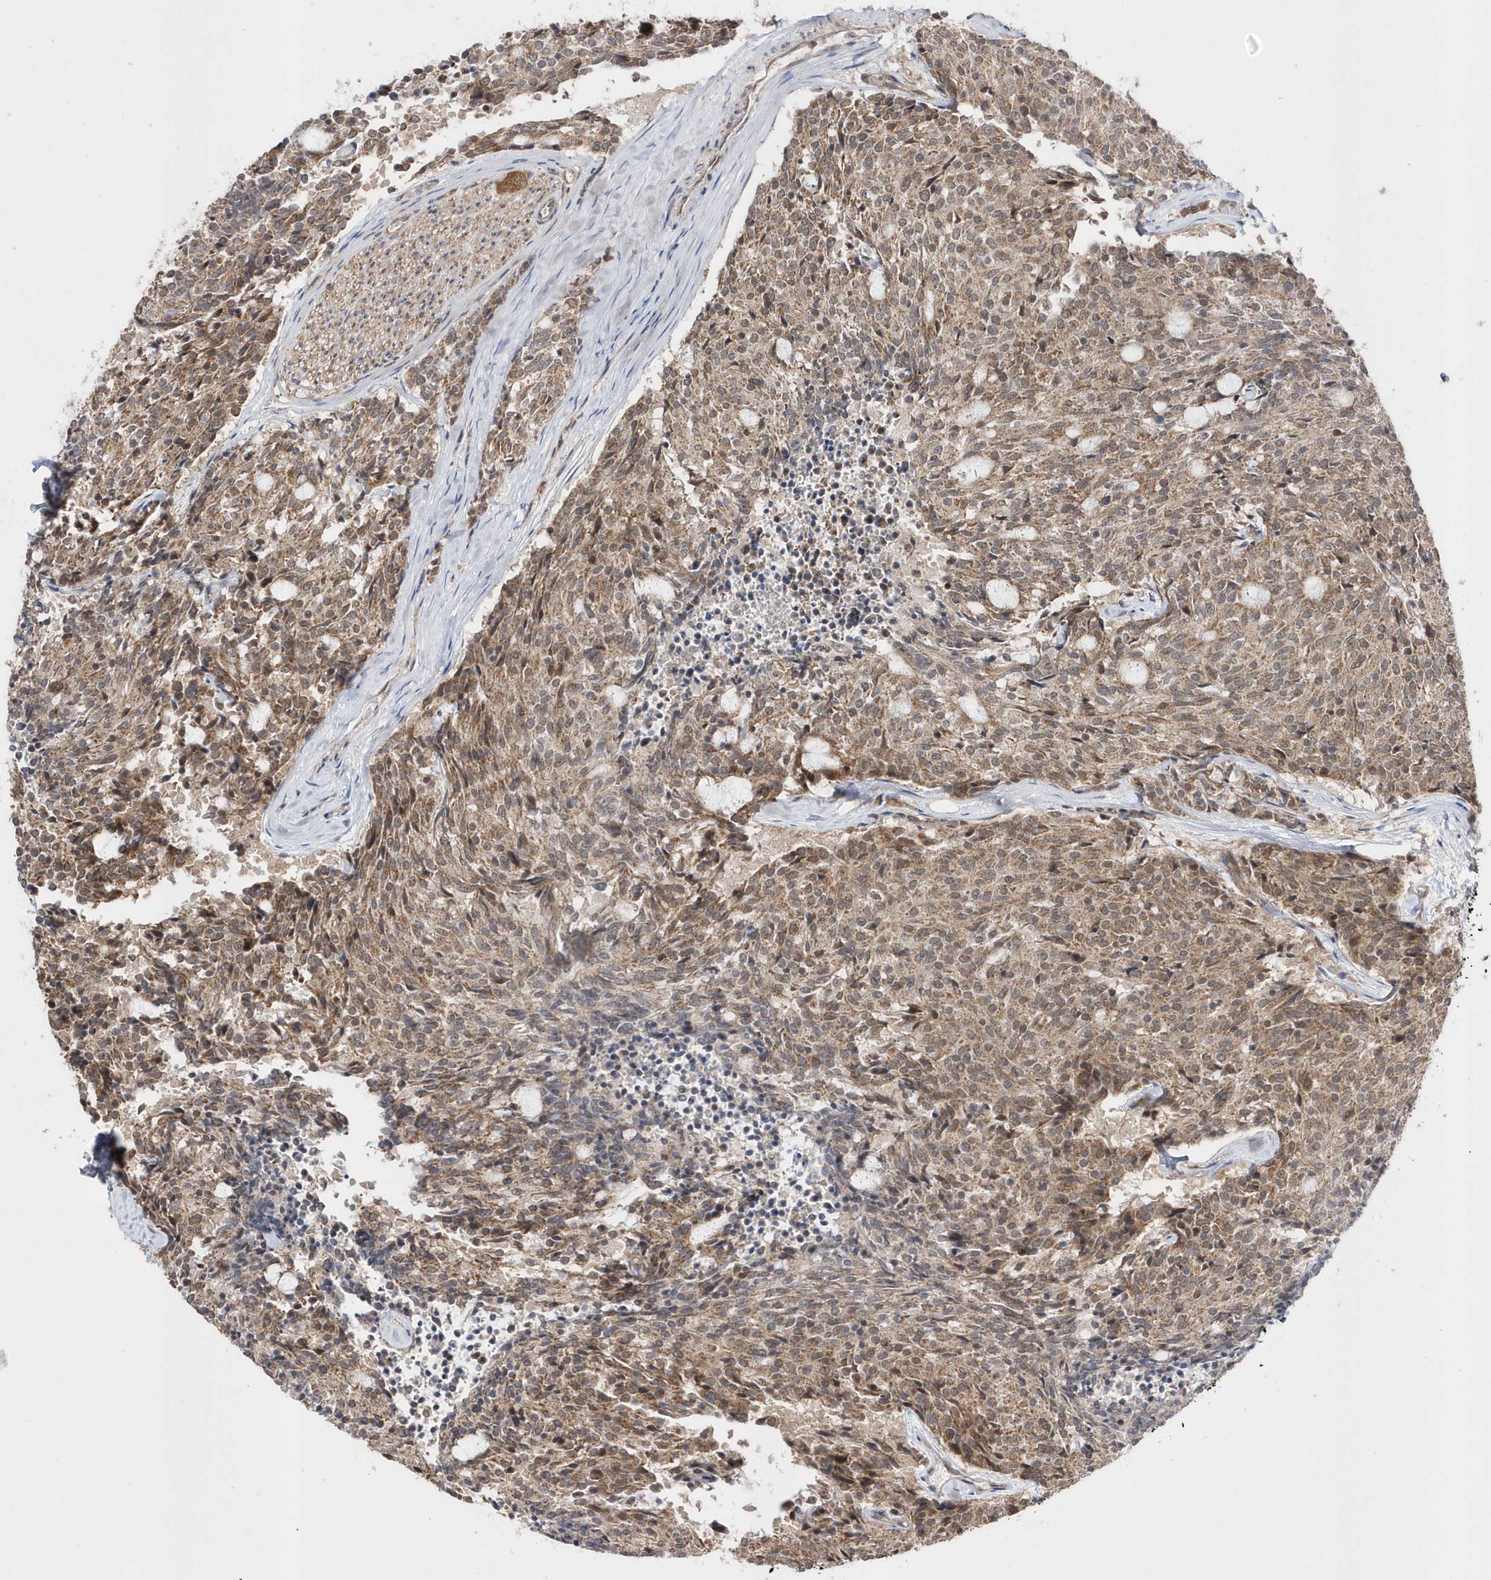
{"staining": {"intensity": "moderate", "quantity": ">75%", "location": "cytoplasmic/membranous"}, "tissue": "carcinoid", "cell_type": "Tumor cells", "image_type": "cancer", "snomed": [{"axis": "morphology", "description": "Carcinoid, malignant, NOS"}, {"axis": "topography", "description": "Pancreas"}], "caption": "Immunohistochemistry image of neoplastic tissue: human carcinoid stained using immunohistochemistry (IHC) shows medium levels of moderate protein expression localized specifically in the cytoplasmic/membranous of tumor cells, appearing as a cytoplasmic/membranous brown color.", "gene": "DALRD3", "patient": {"sex": "female", "age": 54}}